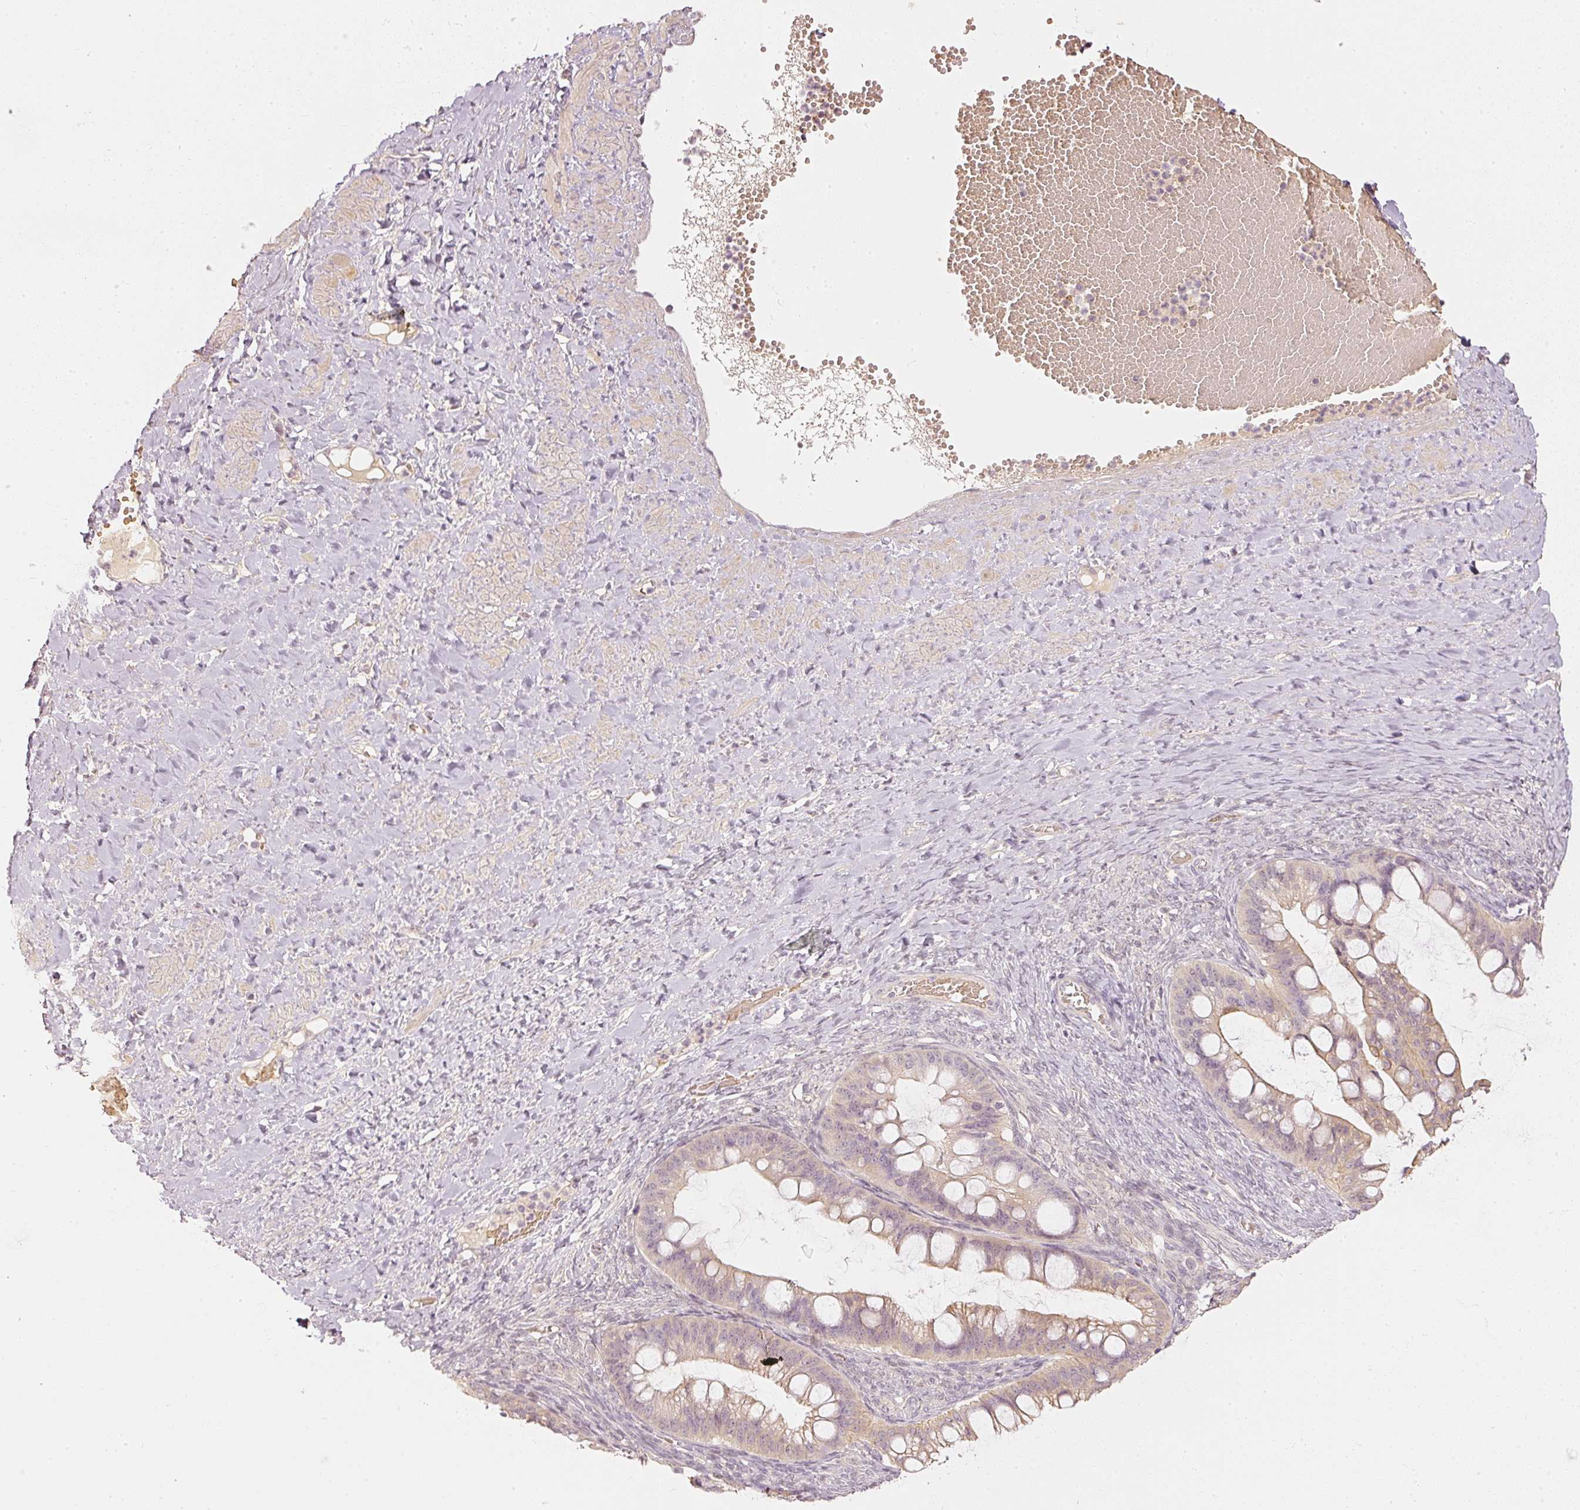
{"staining": {"intensity": "moderate", "quantity": "25%-75%", "location": "cytoplasmic/membranous"}, "tissue": "ovarian cancer", "cell_type": "Tumor cells", "image_type": "cancer", "snomed": [{"axis": "morphology", "description": "Cystadenocarcinoma, mucinous, NOS"}, {"axis": "topography", "description": "Ovary"}], "caption": "Immunohistochemistry of human ovarian cancer (mucinous cystadenocarcinoma) demonstrates medium levels of moderate cytoplasmic/membranous positivity in about 25%-75% of tumor cells.", "gene": "GZMA", "patient": {"sex": "female", "age": 73}}